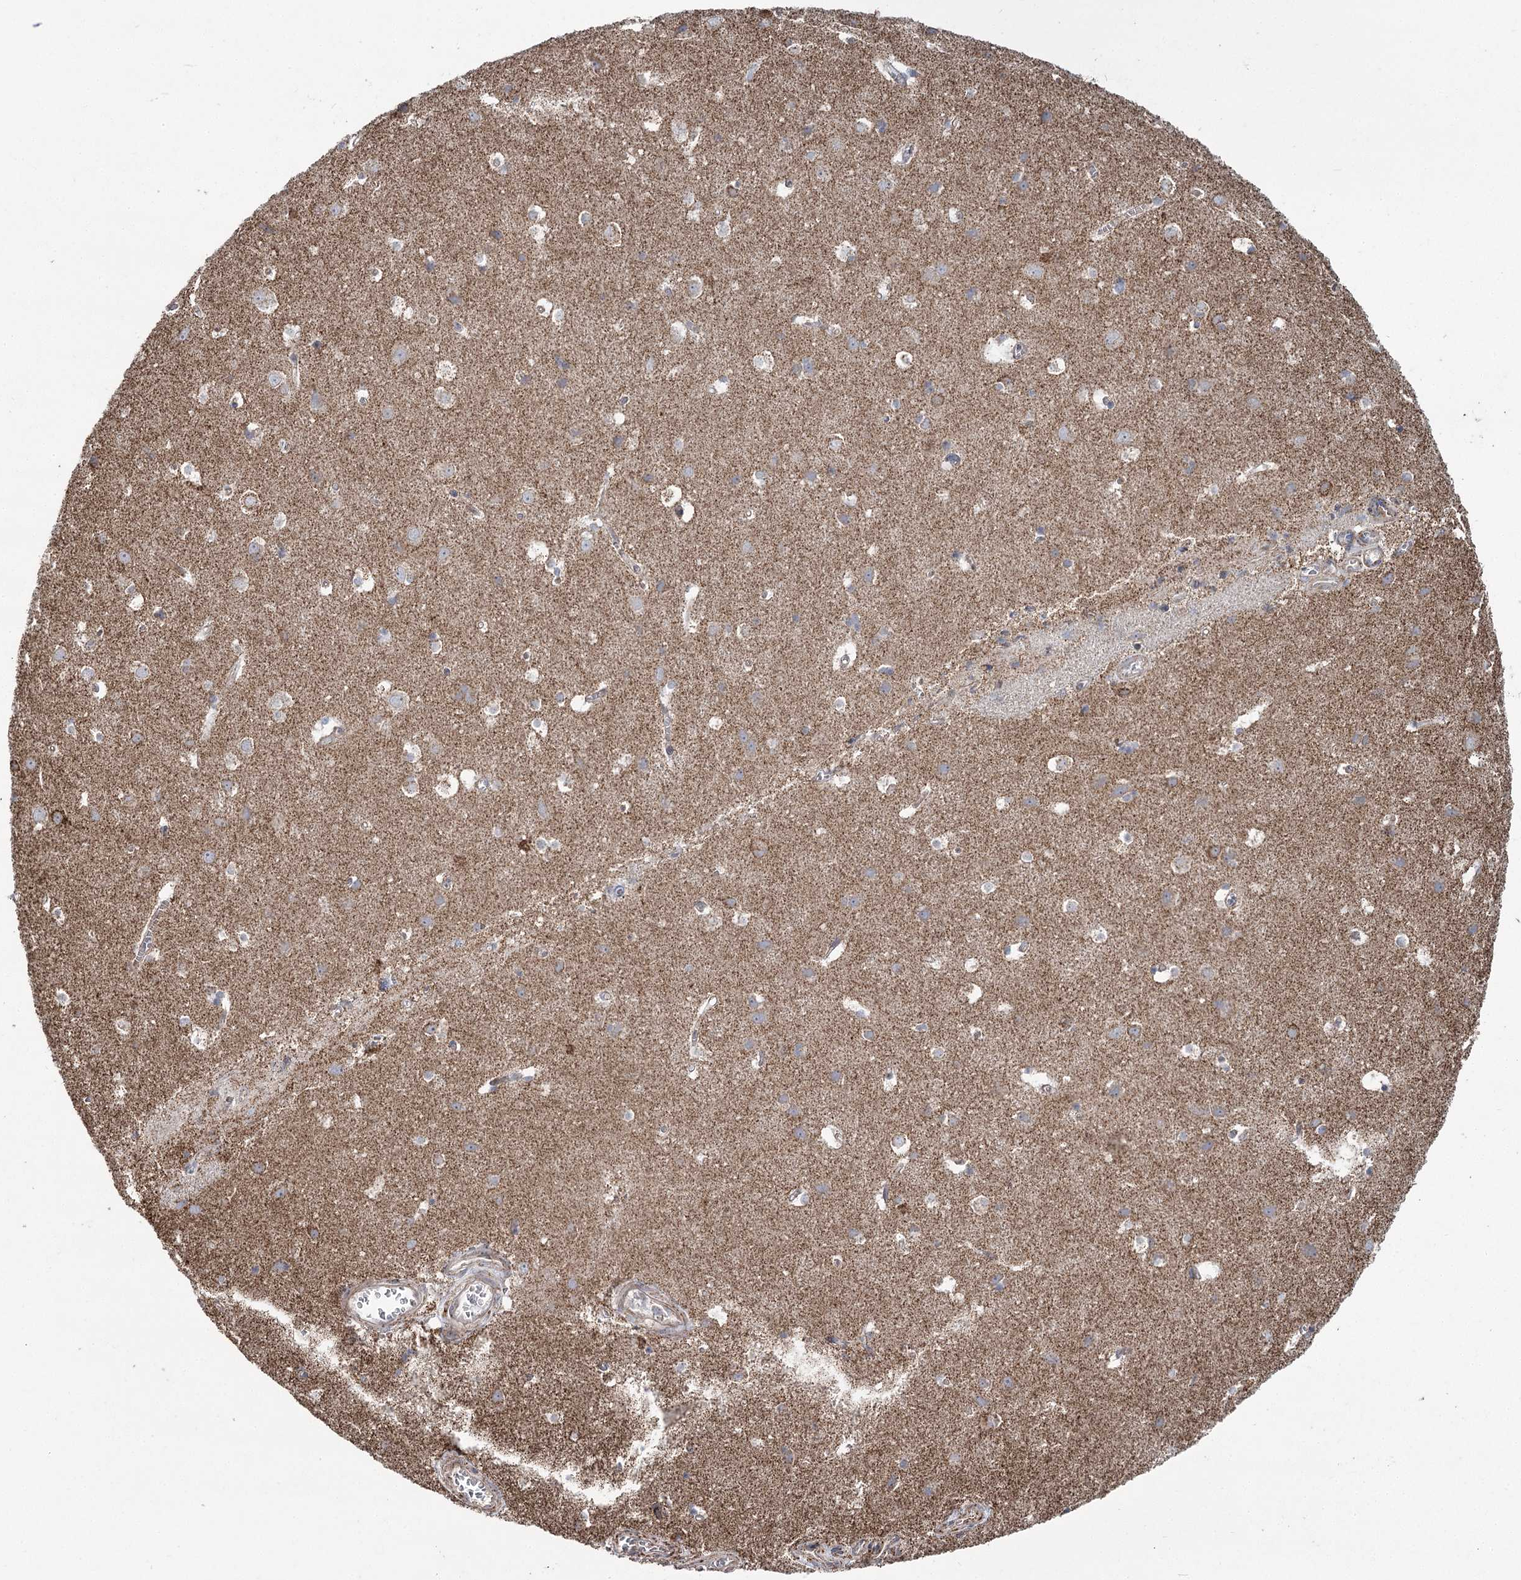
{"staining": {"intensity": "weak", "quantity": ">75%", "location": "cytoplasmic/membranous"}, "tissue": "cerebral cortex", "cell_type": "Endothelial cells", "image_type": "normal", "snomed": [{"axis": "morphology", "description": "Normal tissue, NOS"}, {"axis": "topography", "description": "Cerebral cortex"}], "caption": "An image of human cerebral cortex stained for a protein shows weak cytoplasmic/membranous brown staining in endothelial cells. The staining is performed using DAB (3,3'-diaminobenzidine) brown chromogen to label protein expression. The nuclei are counter-stained blue using hematoxylin.", "gene": "RANBP3L", "patient": {"sex": "male", "age": 54}}